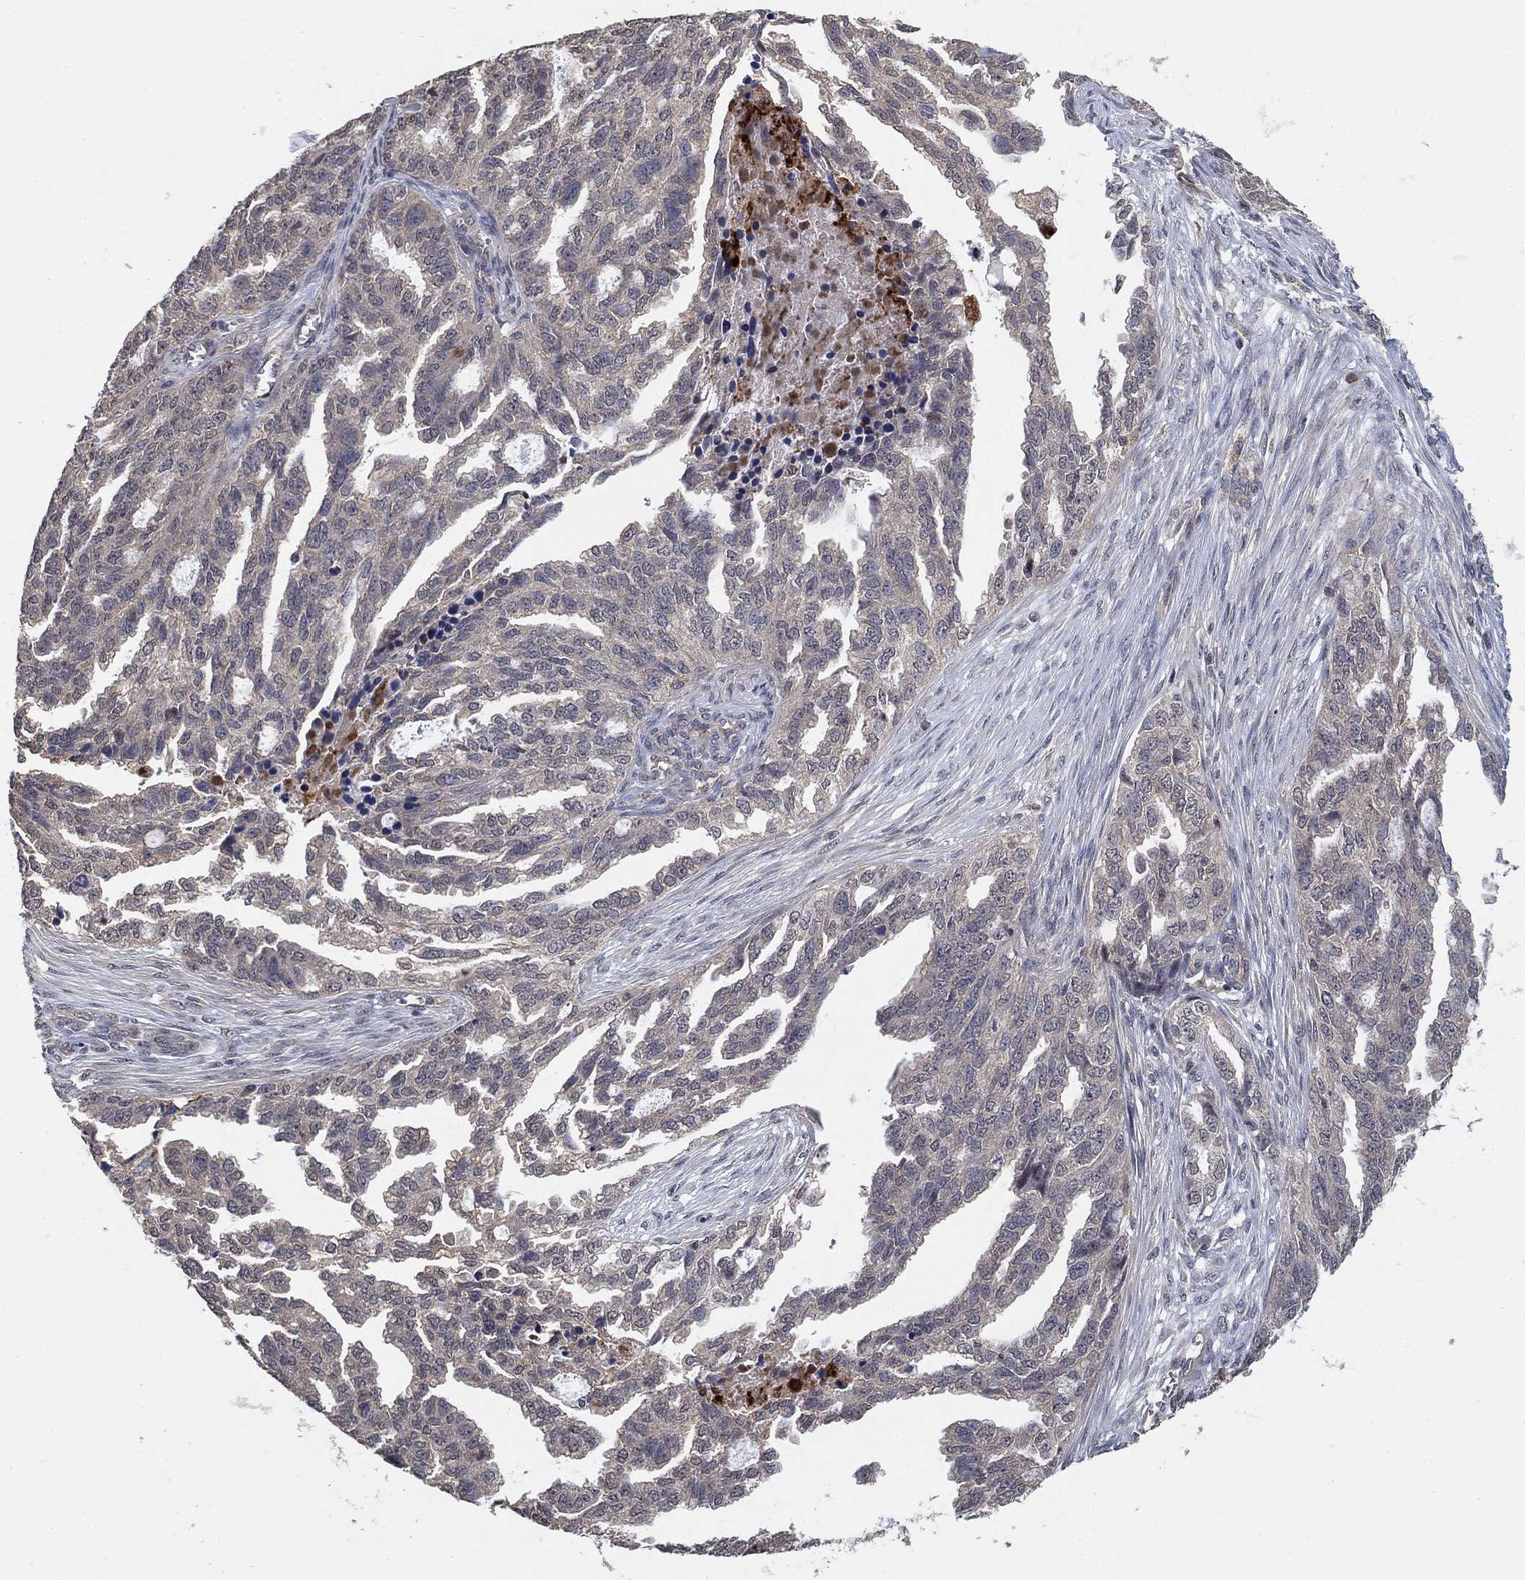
{"staining": {"intensity": "negative", "quantity": "none", "location": "none"}, "tissue": "ovarian cancer", "cell_type": "Tumor cells", "image_type": "cancer", "snomed": [{"axis": "morphology", "description": "Cystadenocarcinoma, serous, NOS"}, {"axis": "topography", "description": "Ovary"}], "caption": "Immunohistochemistry (IHC) histopathology image of neoplastic tissue: serous cystadenocarcinoma (ovarian) stained with DAB reveals no significant protein staining in tumor cells.", "gene": "CCDC43", "patient": {"sex": "female", "age": 51}}